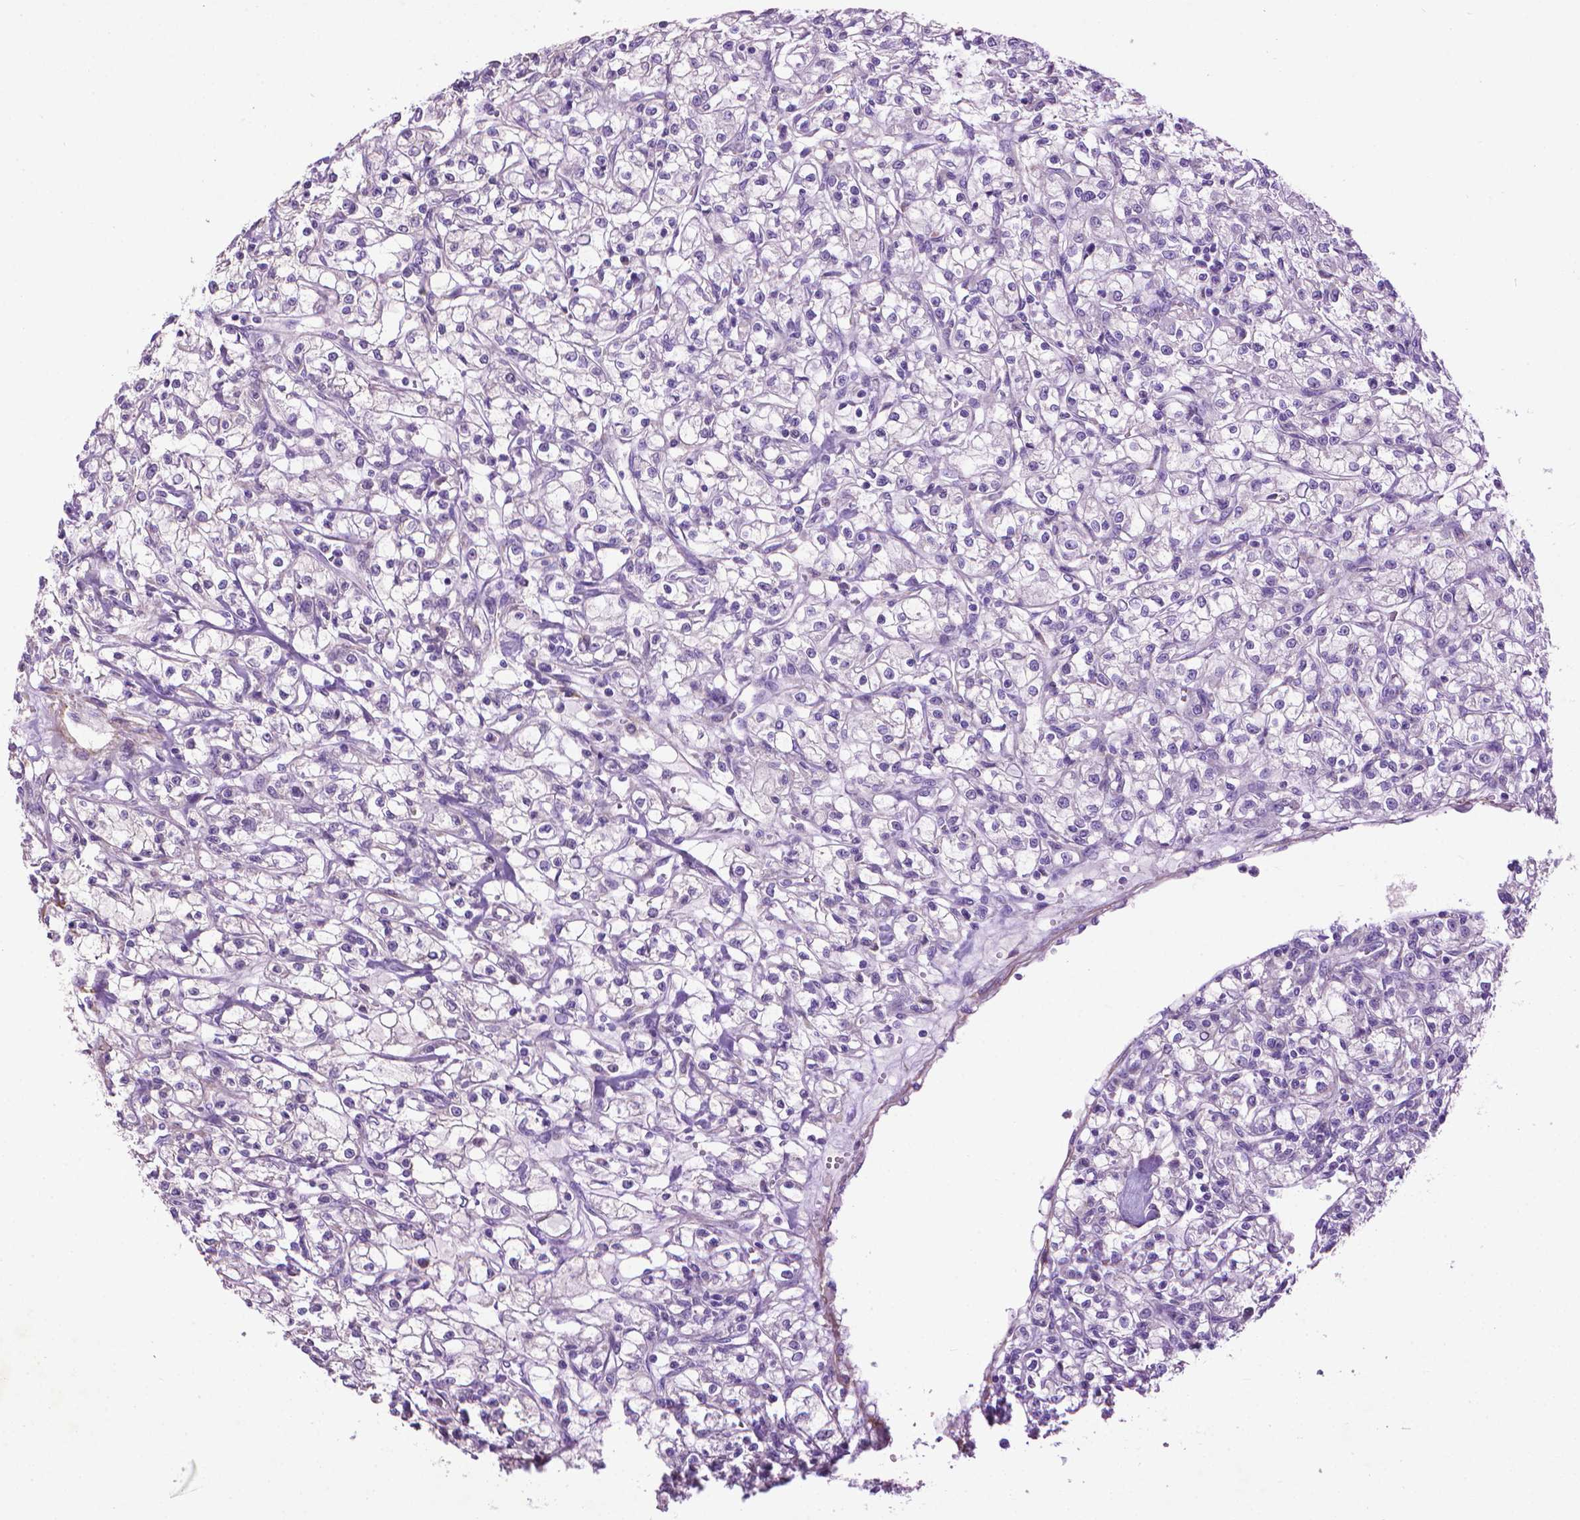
{"staining": {"intensity": "negative", "quantity": "none", "location": "none"}, "tissue": "renal cancer", "cell_type": "Tumor cells", "image_type": "cancer", "snomed": [{"axis": "morphology", "description": "Adenocarcinoma, NOS"}, {"axis": "topography", "description": "Kidney"}], "caption": "The micrograph displays no significant positivity in tumor cells of renal cancer (adenocarcinoma). The staining was performed using DAB to visualize the protein expression in brown, while the nuclei were stained in blue with hematoxylin (Magnification: 20x).", "gene": "AQP10", "patient": {"sex": "female", "age": 59}}